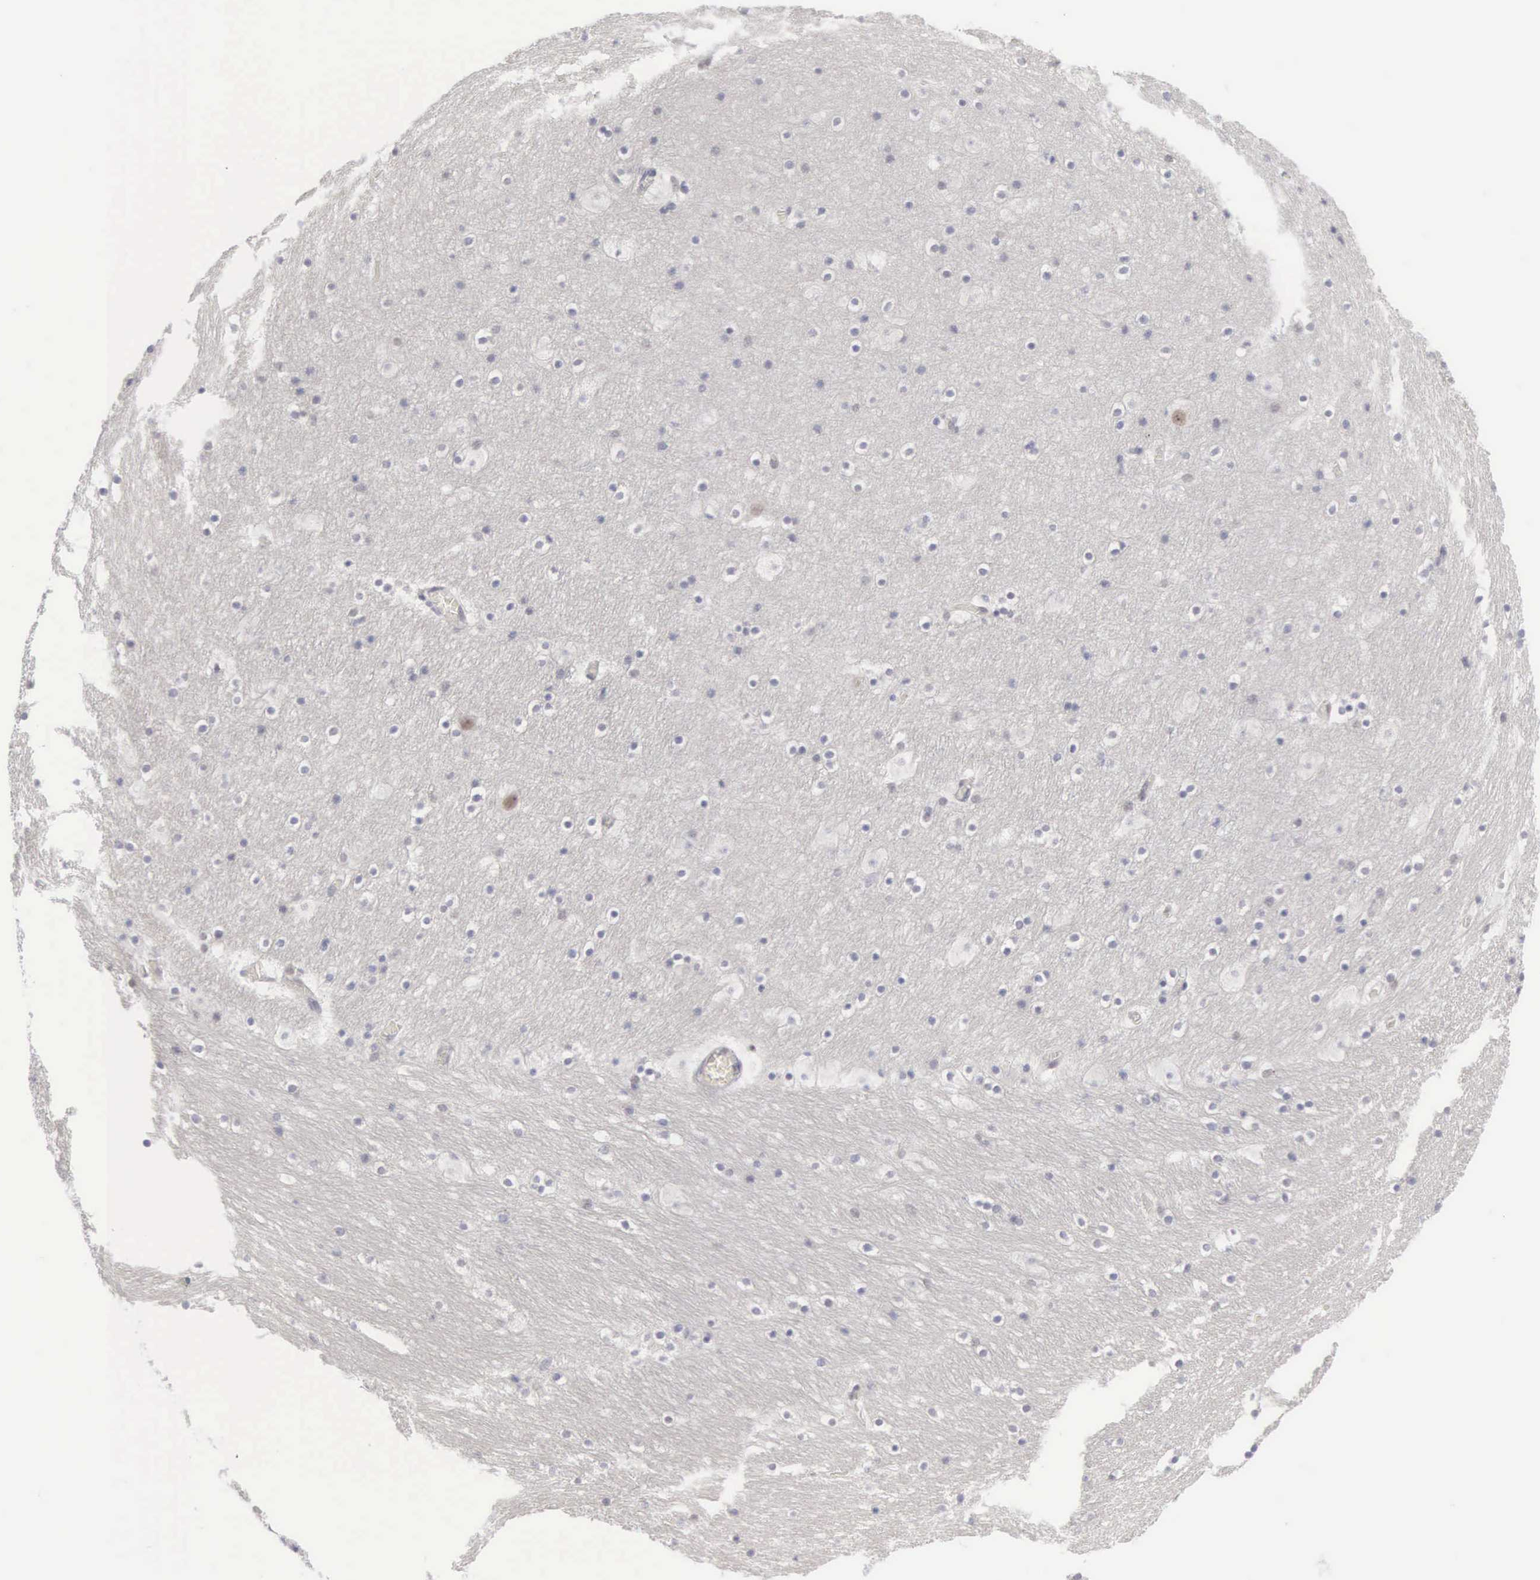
{"staining": {"intensity": "negative", "quantity": "none", "location": "none"}, "tissue": "hippocampus", "cell_type": "Glial cells", "image_type": "normal", "snomed": [{"axis": "morphology", "description": "Normal tissue, NOS"}, {"axis": "topography", "description": "Hippocampus"}], "caption": "Immunohistochemistry (IHC) photomicrograph of unremarkable hippocampus: human hippocampus stained with DAB (3,3'-diaminobenzidine) demonstrates no significant protein positivity in glial cells. Brightfield microscopy of immunohistochemistry stained with DAB (brown) and hematoxylin (blue), captured at high magnification.", "gene": "MNAT1", "patient": {"sex": "male", "age": 45}}